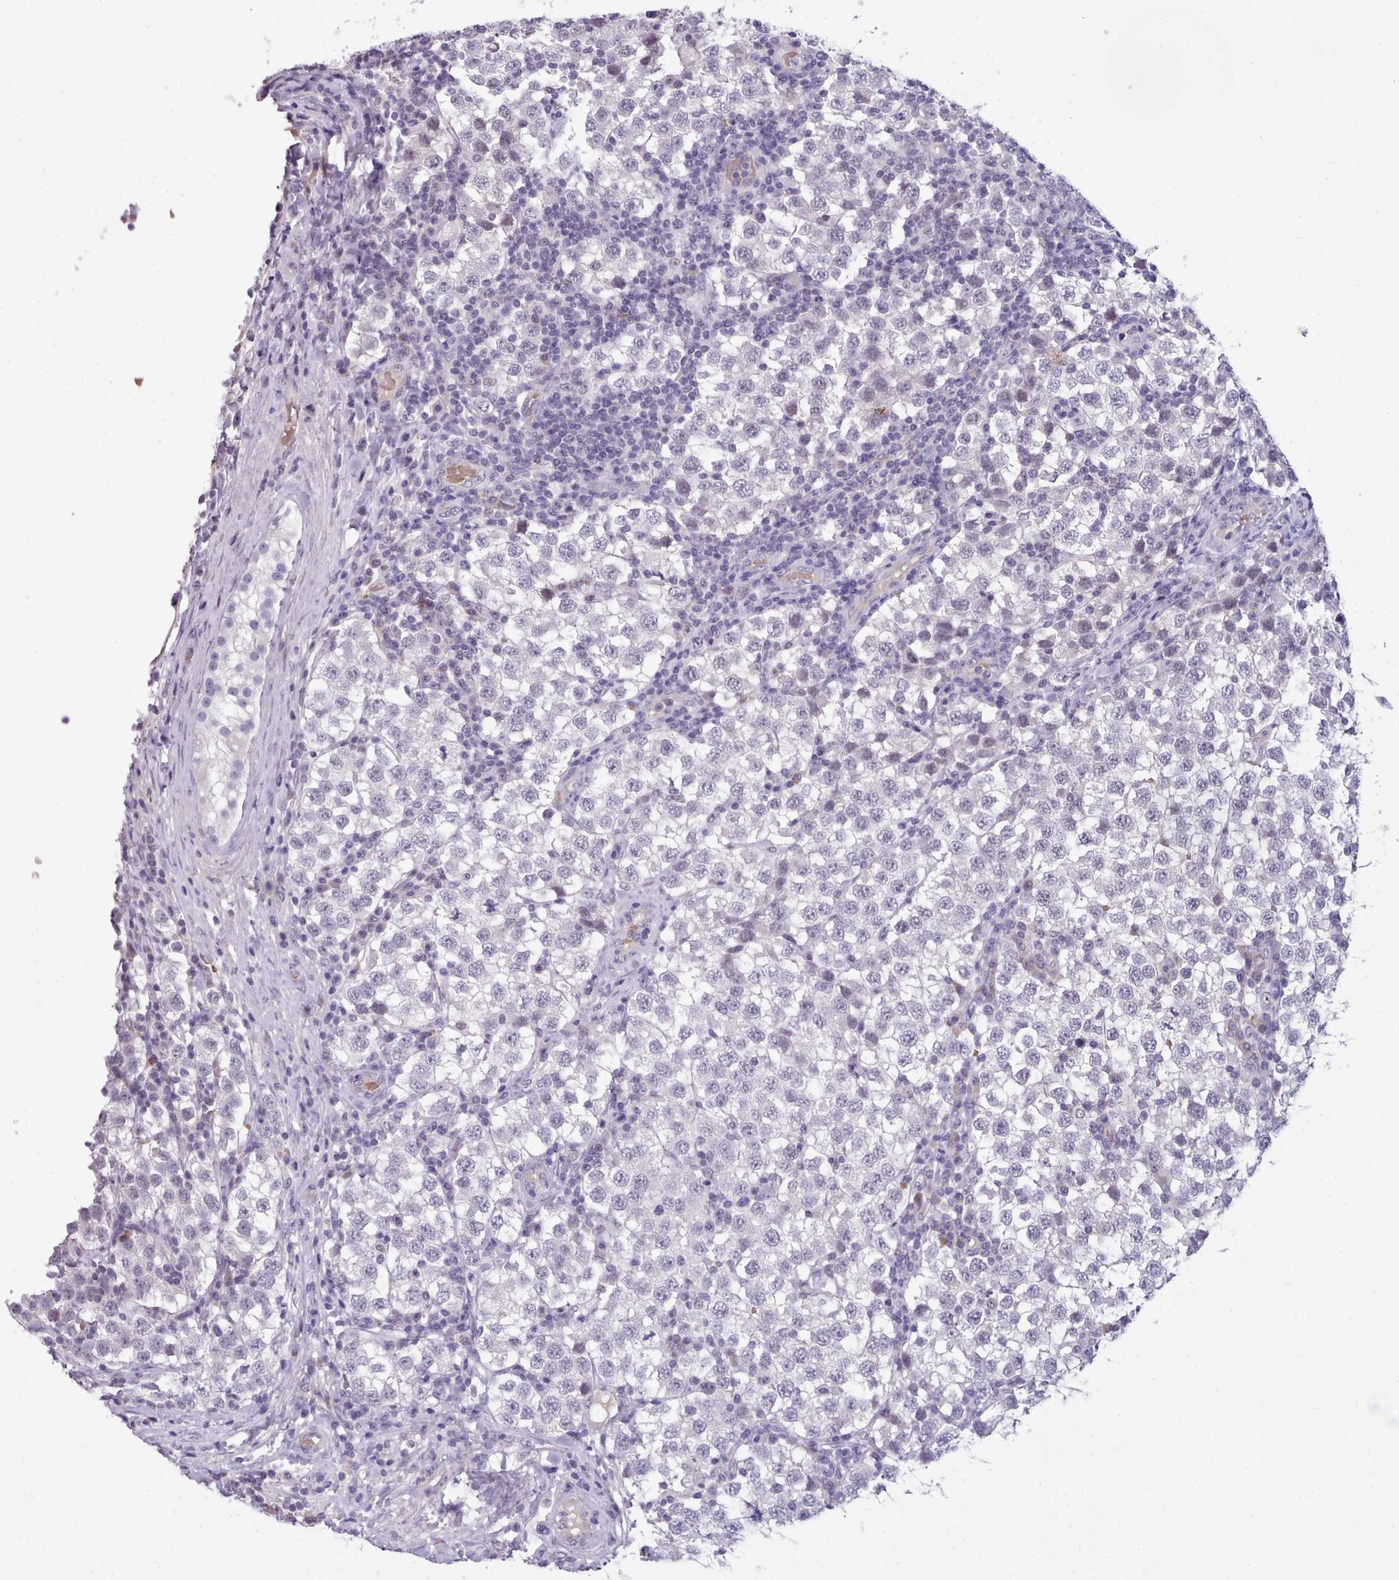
{"staining": {"intensity": "negative", "quantity": "none", "location": "none"}, "tissue": "testis cancer", "cell_type": "Tumor cells", "image_type": "cancer", "snomed": [{"axis": "morphology", "description": "Seminoma, NOS"}, {"axis": "topography", "description": "Testis"}], "caption": "Protein analysis of seminoma (testis) shows no significant staining in tumor cells.", "gene": "KCTD16", "patient": {"sex": "male", "age": 34}}